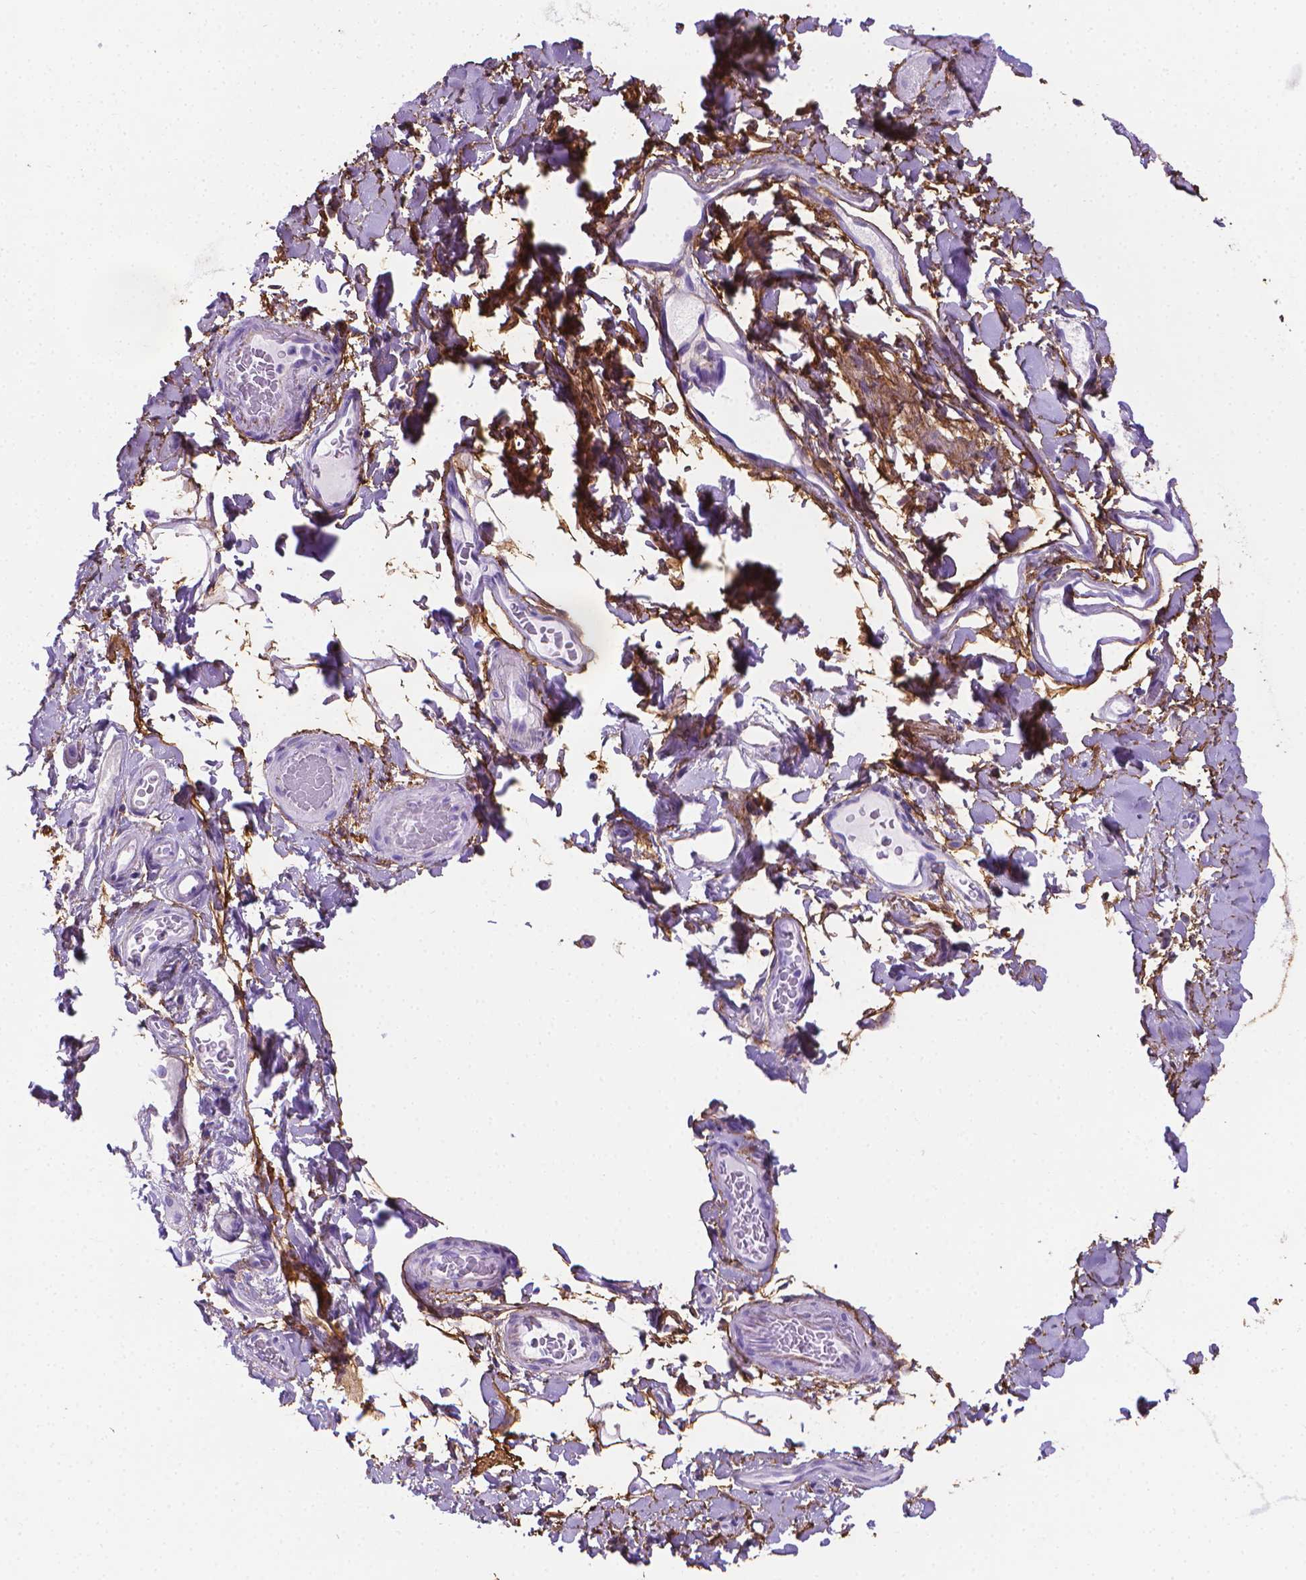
{"staining": {"intensity": "negative", "quantity": "none", "location": "none"}, "tissue": "smooth muscle", "cell_type": "Smooth muscle cells", "image_type": "normal", "snomed": [{"axis": "morphology", "description": "Normal tissue, NOS"}, {"axis": "topography", "description": "Smooth muscle"}, {"axis": "topography", "description": "Colon"}], "caption": "The photomicrograph exhibits no significant expression in smooth muscle cells of smooth muscle. The staining is performed using DAB (3,3'-diaminobenzidine) brown chromogen with nuclei counter-stained in using hematoxylin.", "gene": "MFAP2", "patient": {"sex": "male", "age": 73}}